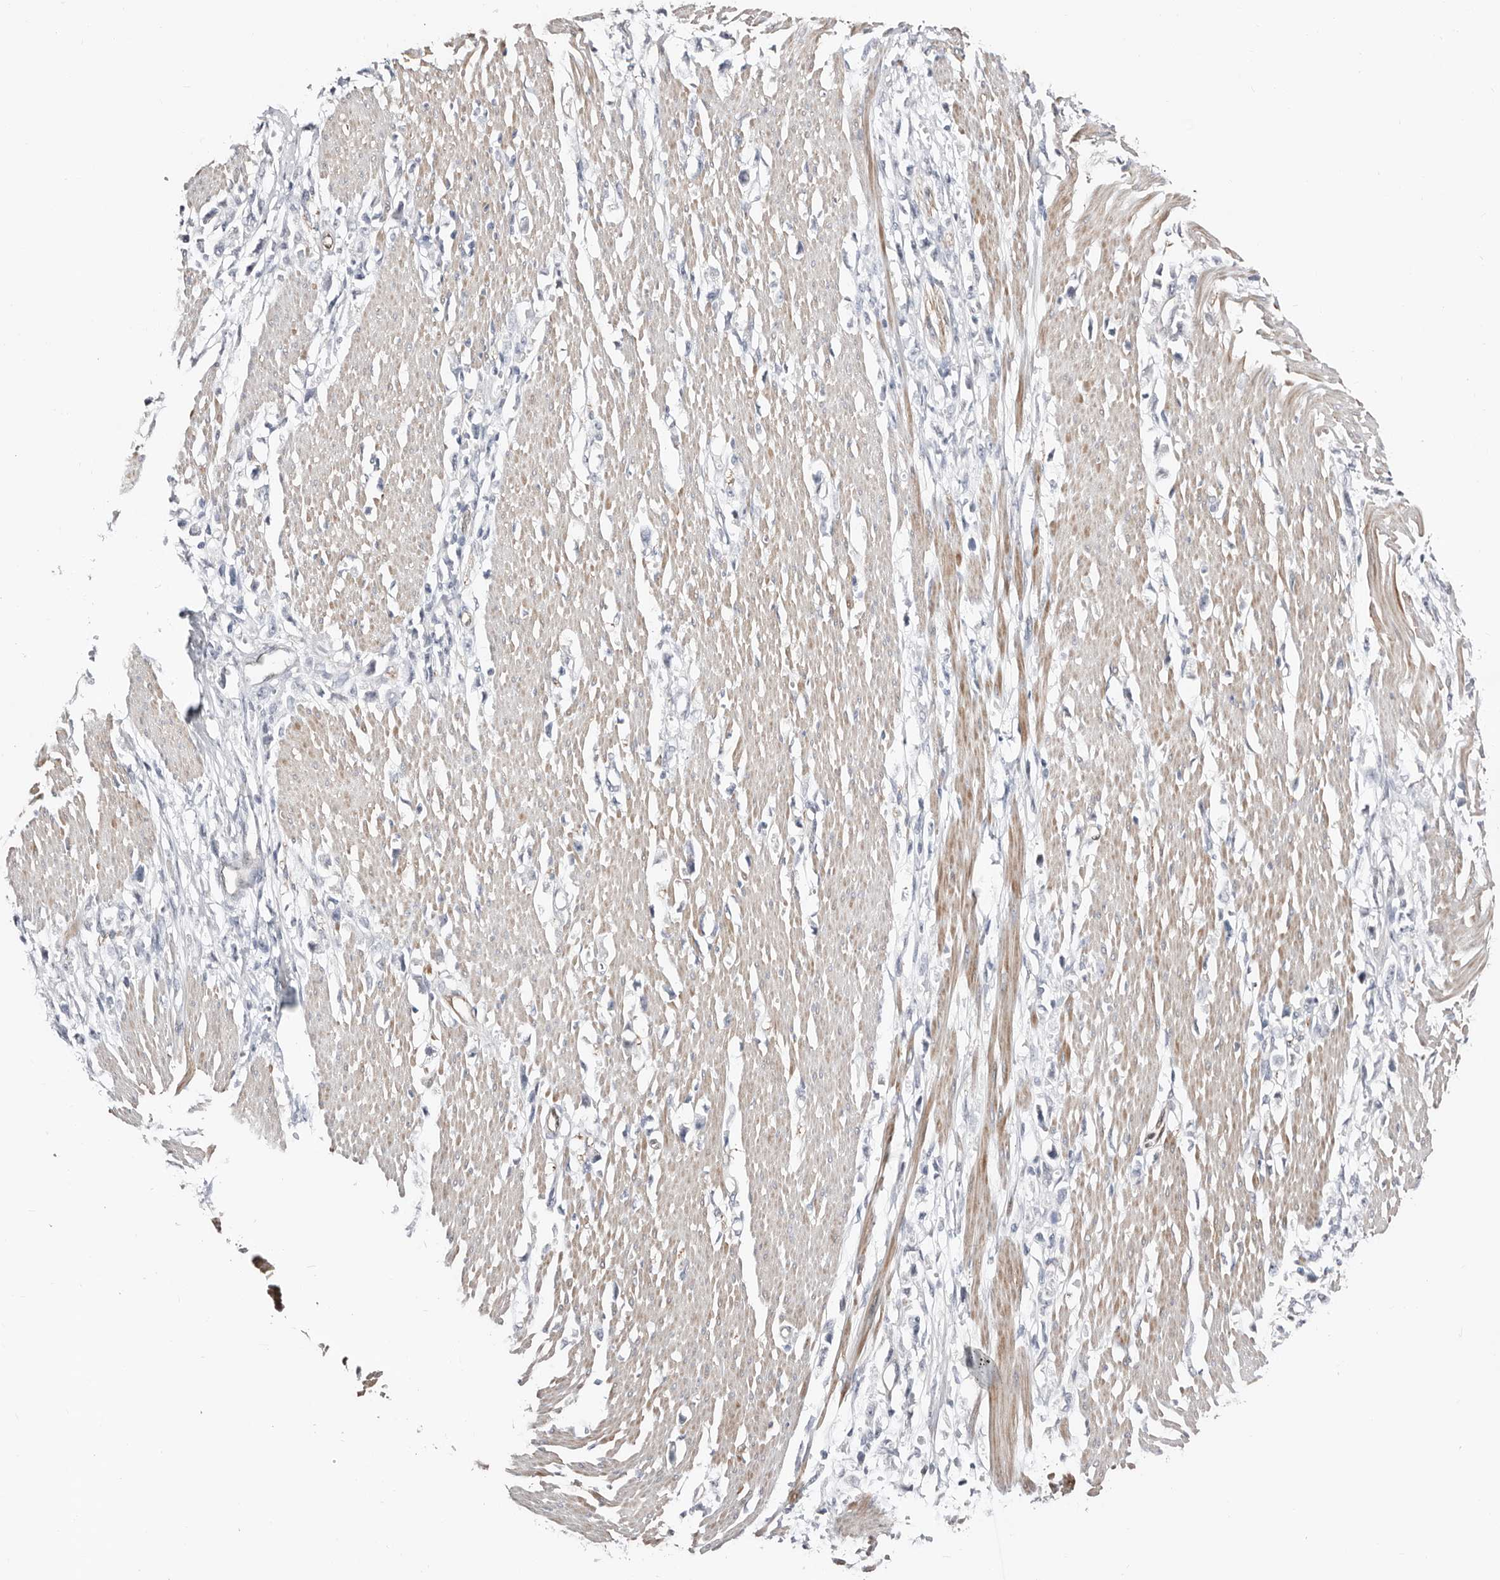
{"staining": {"intensity": "negative", "quantity": "none", "location": "none"}, "tissue": "stomach cancer", "cell_type": "Tumor cells", "image_type": "cancer", "snomed": [{"axis": "morphology", "description": "Adenocarcinoma, NOS"}, {"axis": "topography", "description": "Stomach"}], "caption": "IHC photomicrograph of human stomach cancer (adenocarcinoma) stained for a protein (brown), which reveals no expression in tumor cells.", "gene": "ASRGL1", "patient": {"sex": "female", "age": 59}}